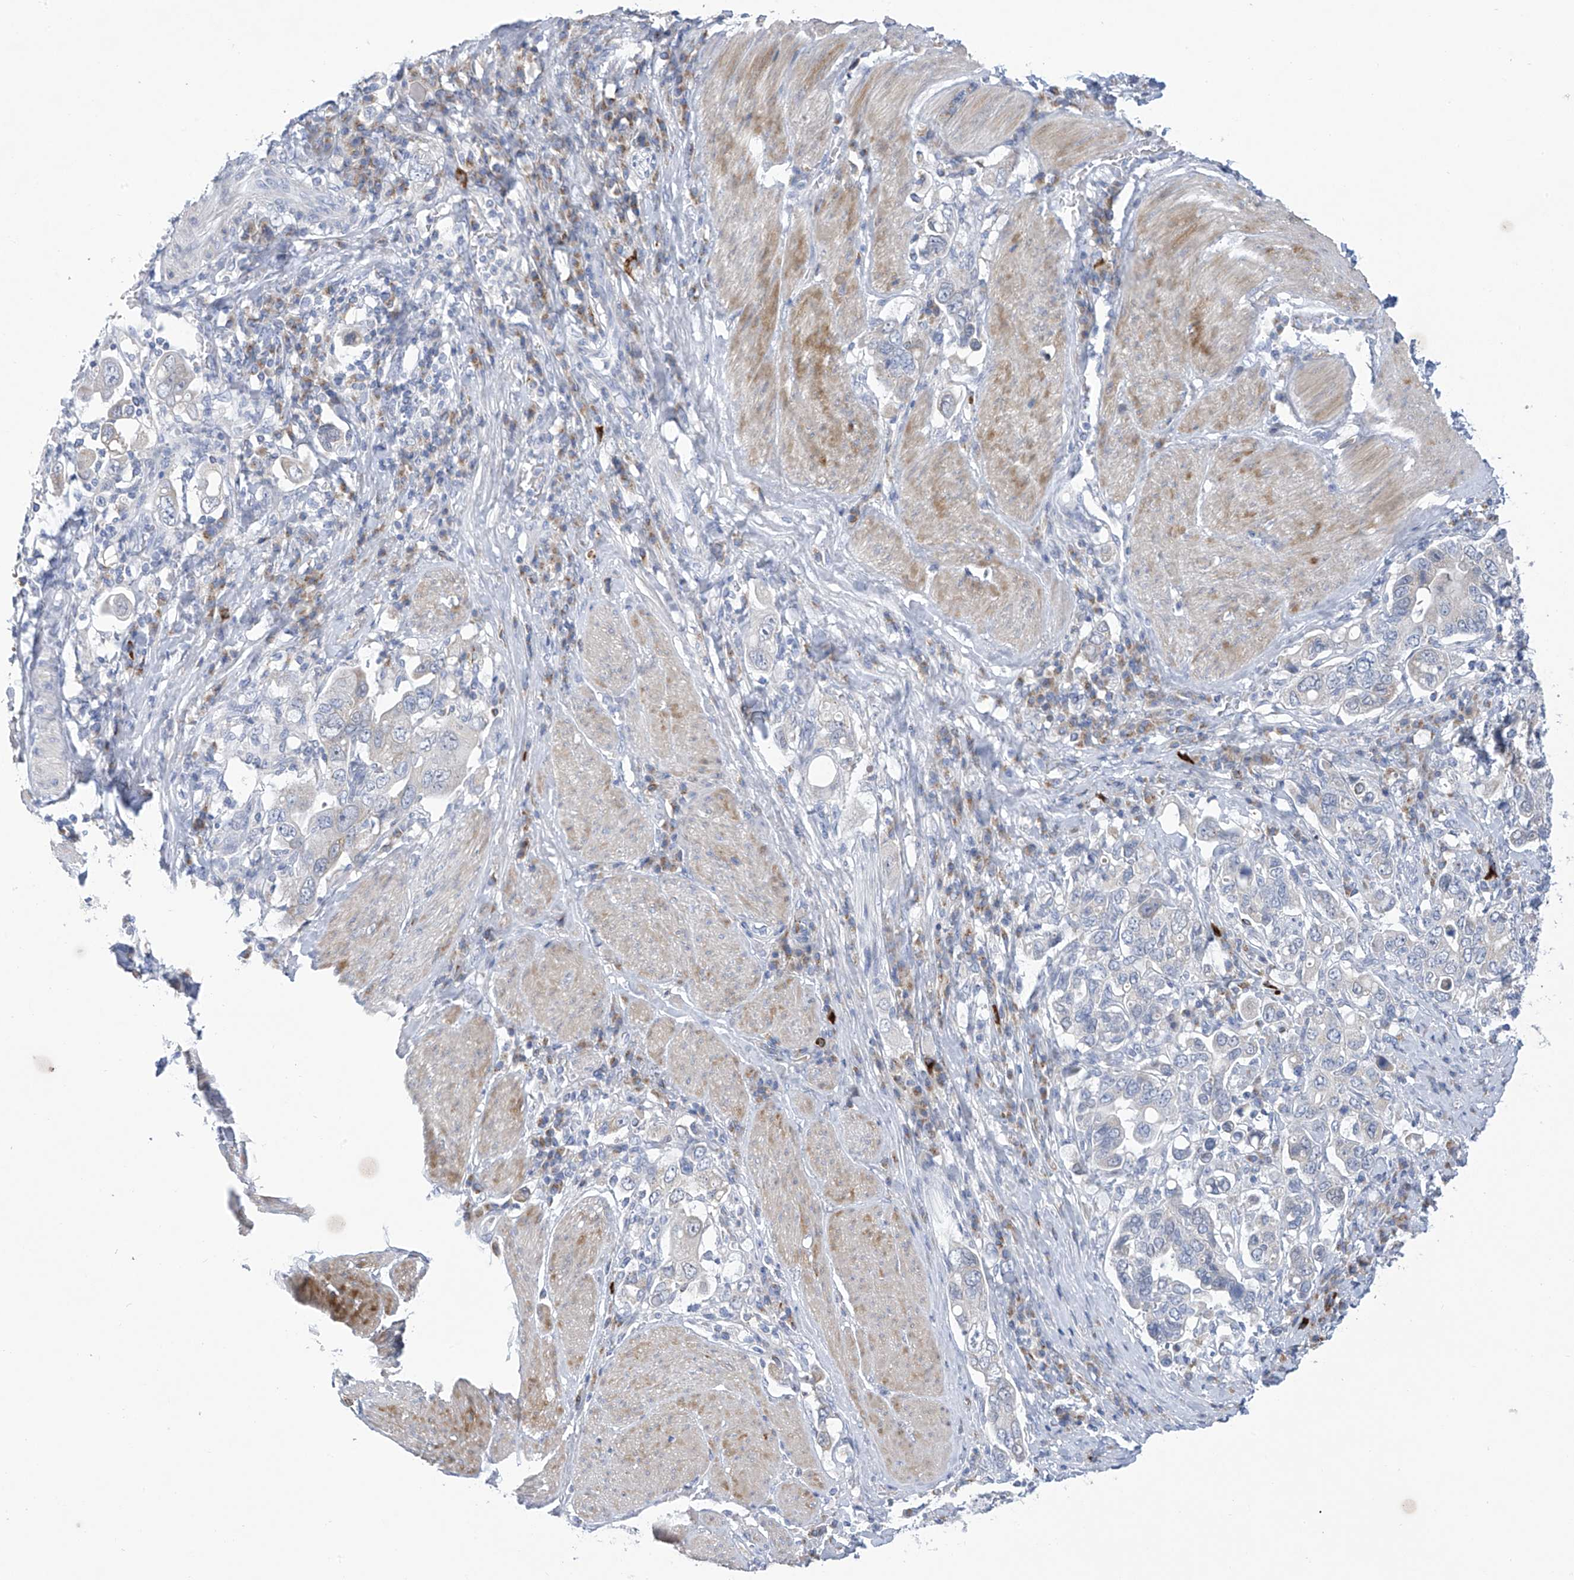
{"staining": {"intensity": "negative", "quantity": "none", "location": "none"}, "tissue": "stomach cancer", "cell_type": "Tumor cells", "image_type": "cancer", "snomed": [{"axis": "morphology", "description": "Adenocarcinoma, NOS"}, {"axis": "topography", "description": "Stomach, upper"}], "caption": "The immunohistochemistry photomicrograph has no significant positivity in tumor cells of adenocarcinoma (stomach) tissue.", "gene": "SLCO4A1", "patient": {"sex": "male", "age": 62}}